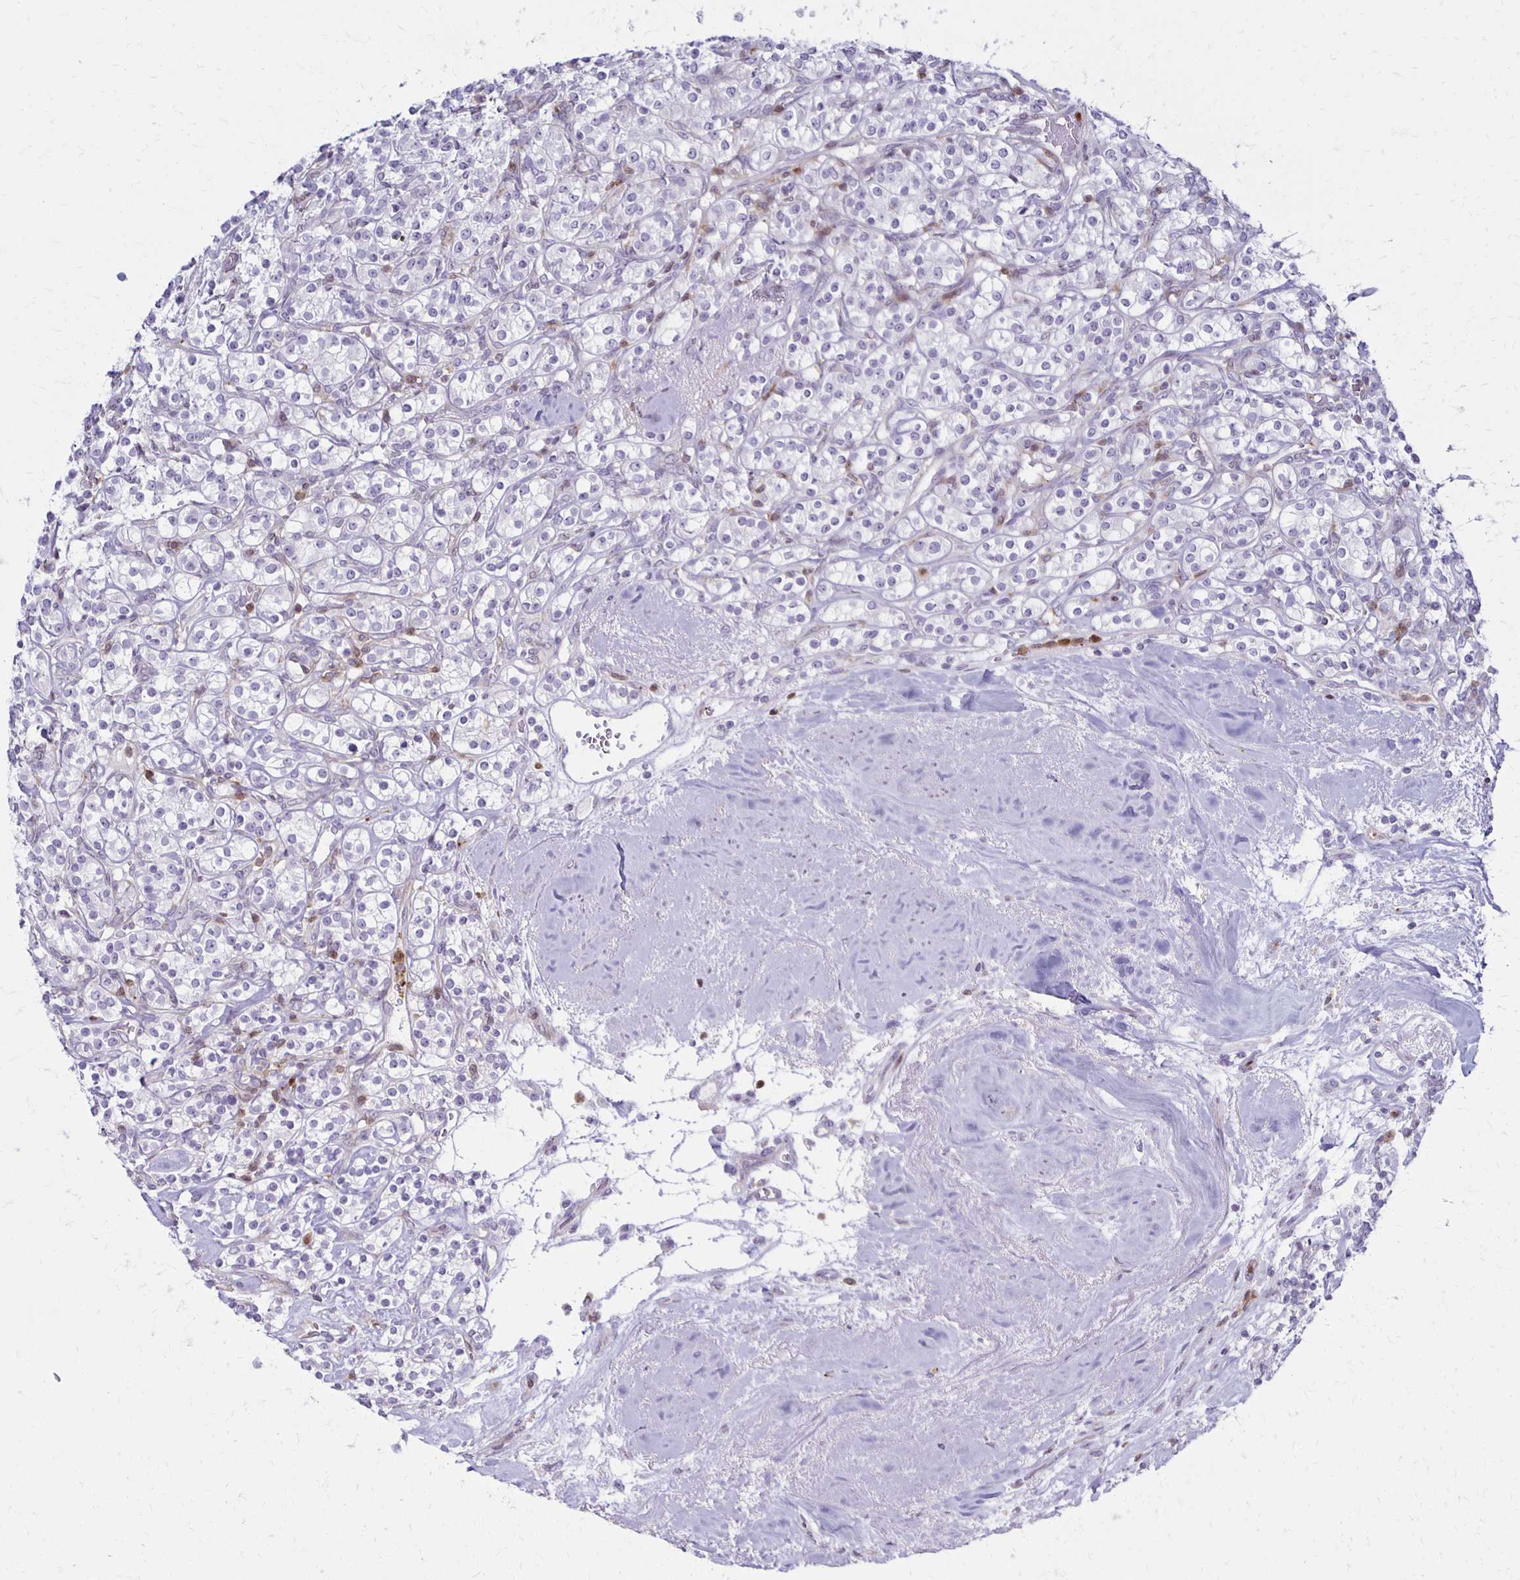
{"staining": {"intensity": "negative", "quantity": "none", "location": "none"}, "tissue": "renal cancer", "cell_type": "Tumor cells", "image_type": "cancer", "snomed": [{"axis": "morphology", "description": "Adenocarcinoma, NOS"}, {"axis": "topography", "description": "Kidney"}], "caption": "Immunohistochemical staining of renal cancer reveals no significant staining in tumor cells.", "gene": "CCL21", "patient": {"sex": "male", "age": 77}}